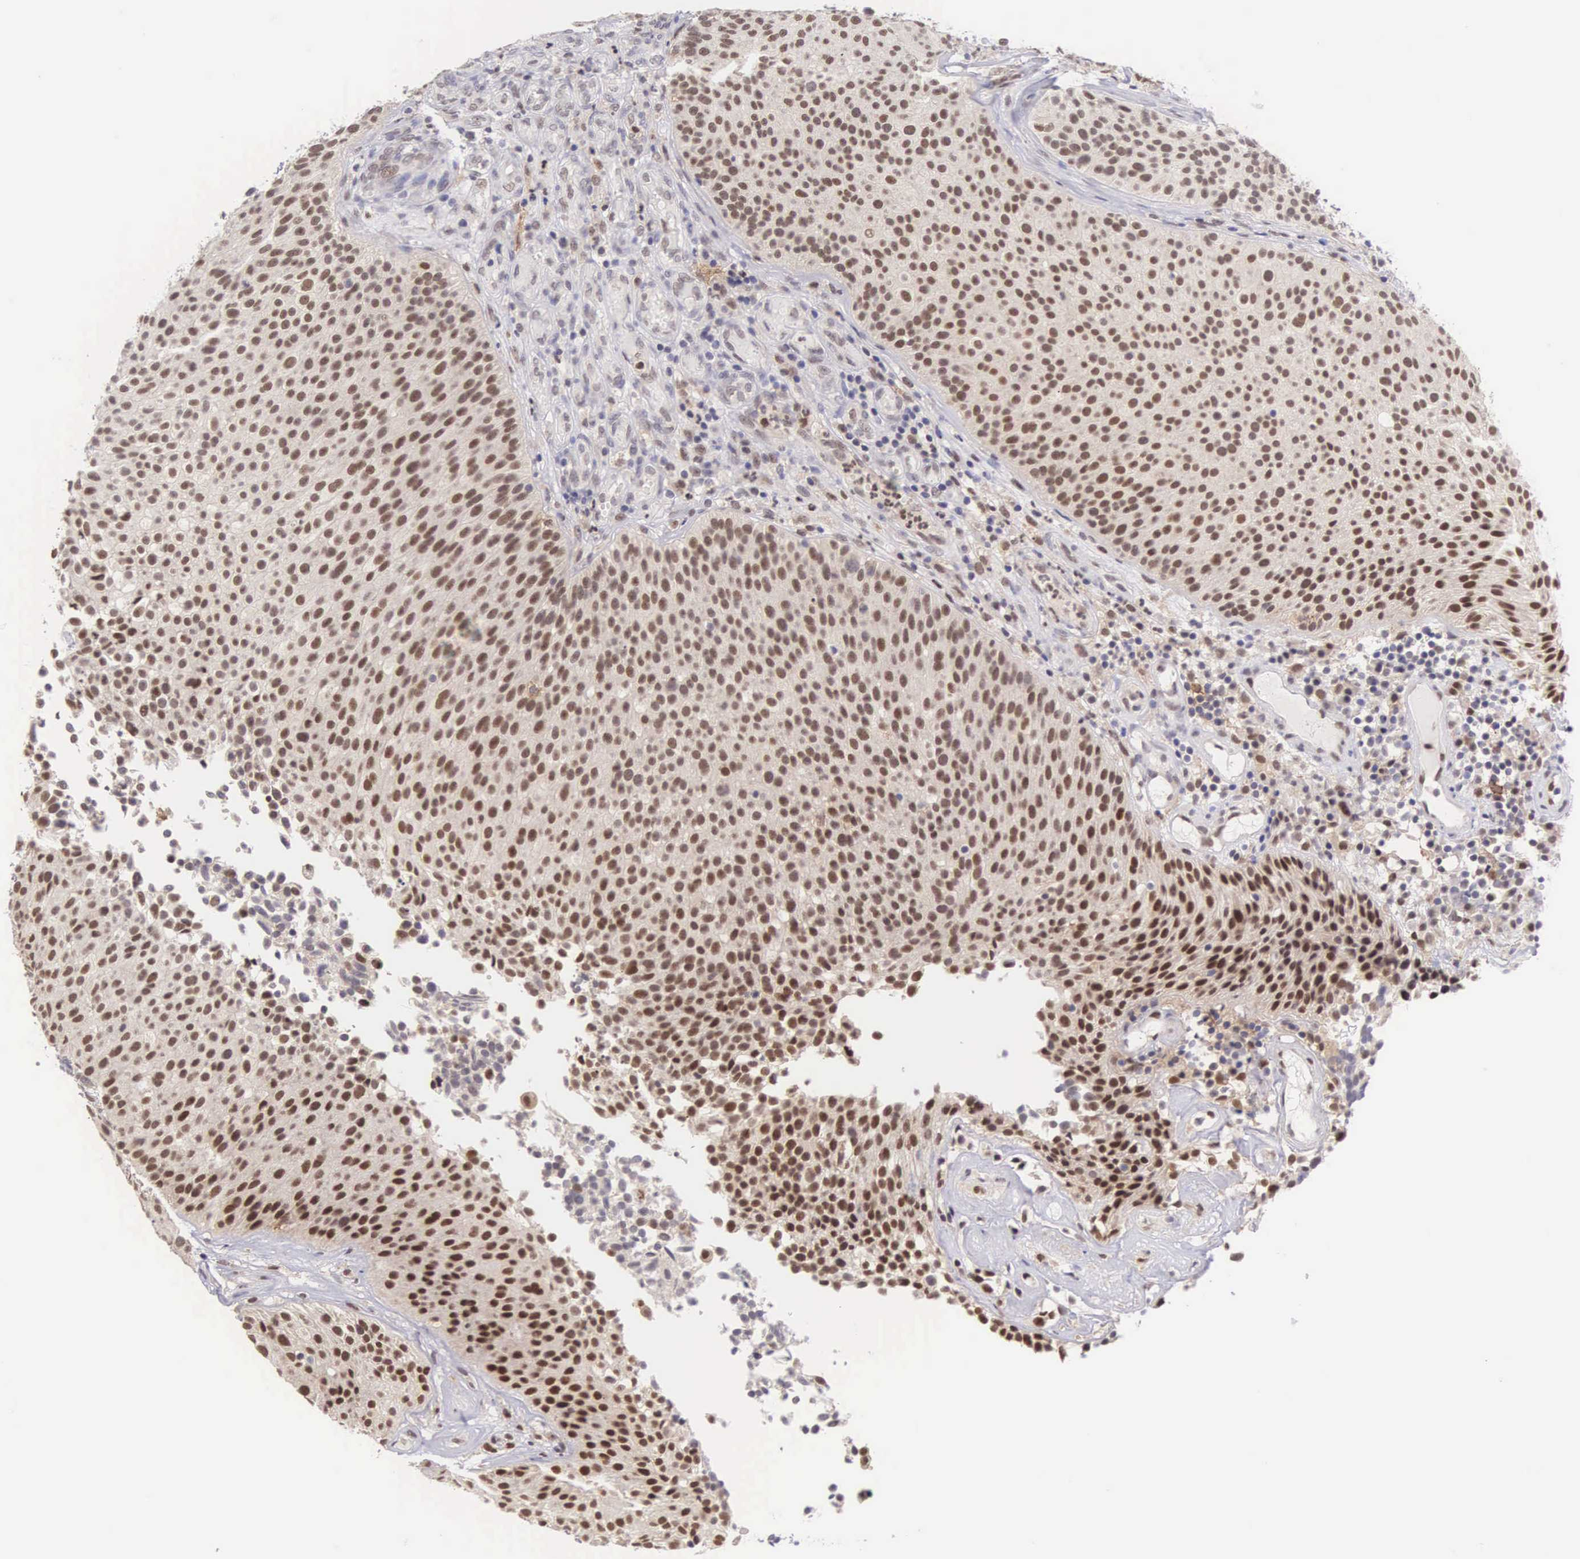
{"staining": {"intensity": "moderate", "quantity": ">75%", "location": "nuclear"}, "tissue": "urothelial cancer", "cell_type": "Tumor cells", "image_type": "cancer", "snomed": [{"axis": "morphology", "description": "Urothelial carcinoma, Low grade"}, {"axis": "topography", "description": "Urinary bladder"}], "caption": "Immunohistochemistry (IHC) image of neoplastic tissue: urothelial cancer stained using IHC reveals medium levels of moderate protein expression localized specifically in the nuclear of tumor cells, appearing as a nuclear brown color.", "gene": "GRK3", "patient": {"sex": "male", "age": 85}}